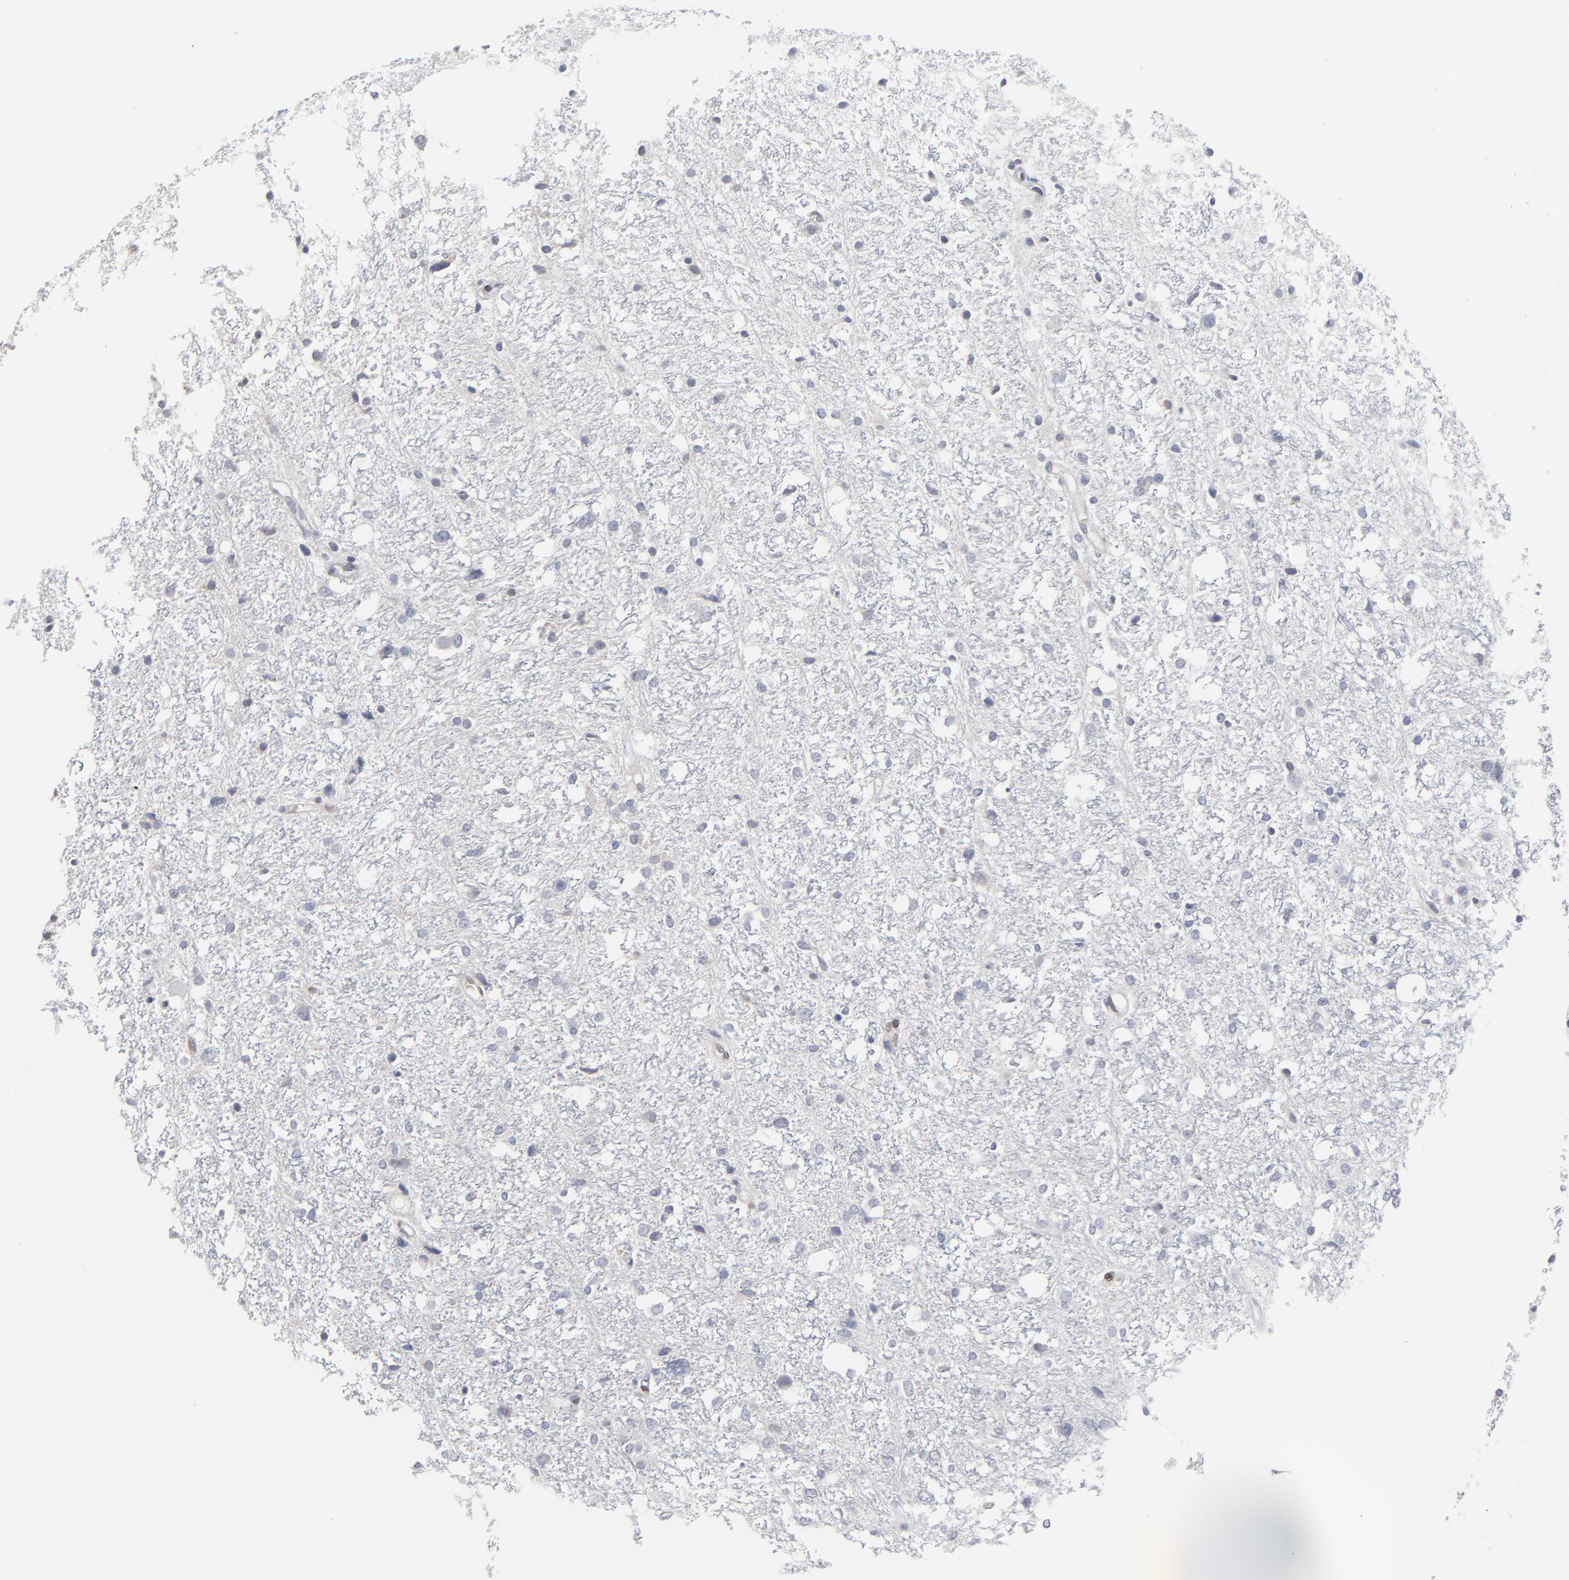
{"staining": {"intensity": "negative", "quantity": "none", "location": "none"}, "tissue": "glioma", "cell_type": "Tumor cells", "image_type": "cancer", "snomed": [{"axis": "morphology", "description": "Glioma, malignant, High grade"}, {"axis": "topography", "description": "Brain"}], "caption": "Tumor cells show no significant positivity in malignant glioma (high-grade).", "gene": "SYNE2", "patient": {"sex": "female", "age": 59}}